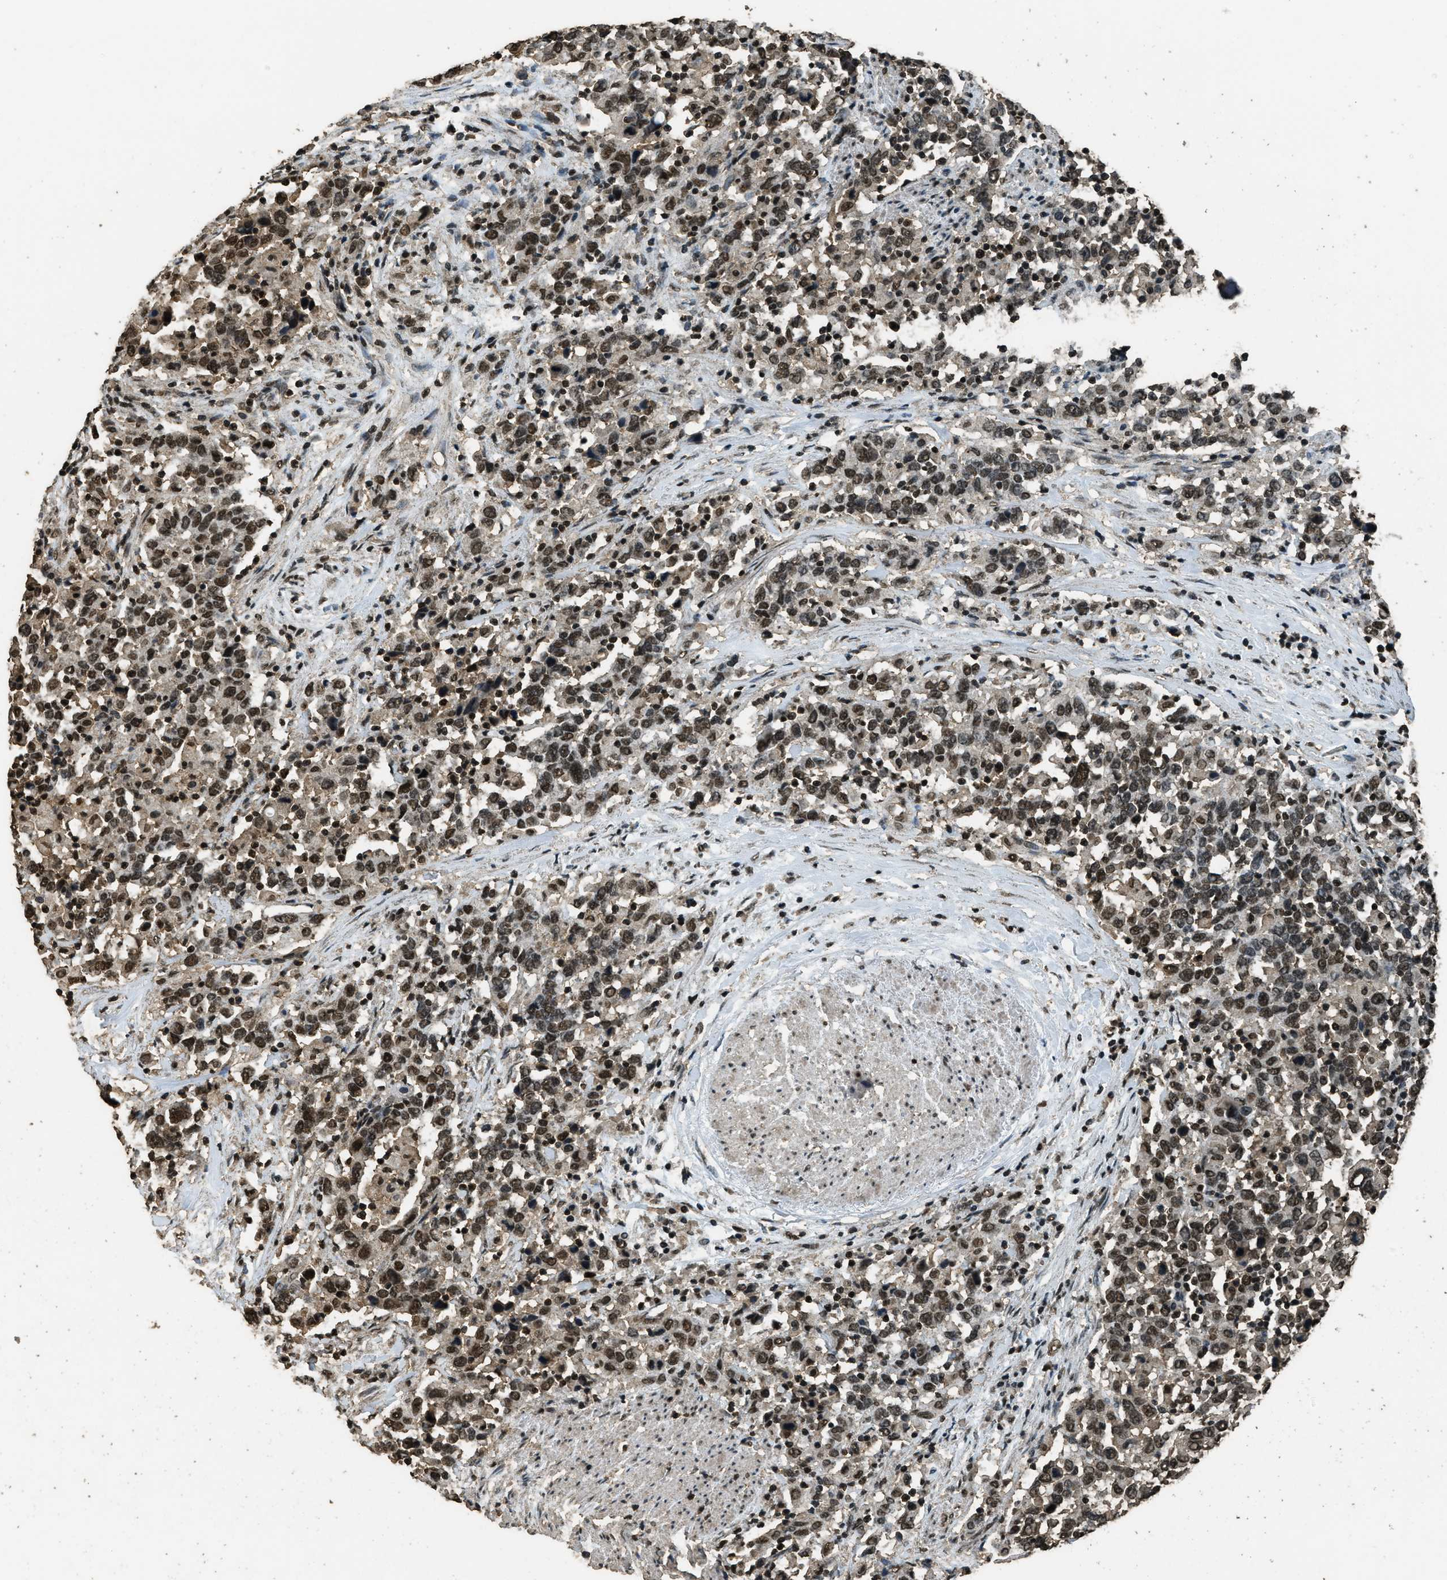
{"staining": {"intensity": "strong", "quantity": ">75%", "location": "nuclear"}, "tissue": "urothelial cancer", "cell_type": "Tumor cells", "image_type": "cancer", "snomed": [{"axis": "morphology", "description": "Urothelial carcinoma, High grade"}, {"axis": "topography", "description": "Urinary bladder"}], "caption": "Urothelial carcinoma (high-grade) stained for a protein (brown) reveals strong nuclear positive expression in approximately >75% of tumor cells.", "gene": "MYB", "patient": {"sex": "male", "age": 61}}